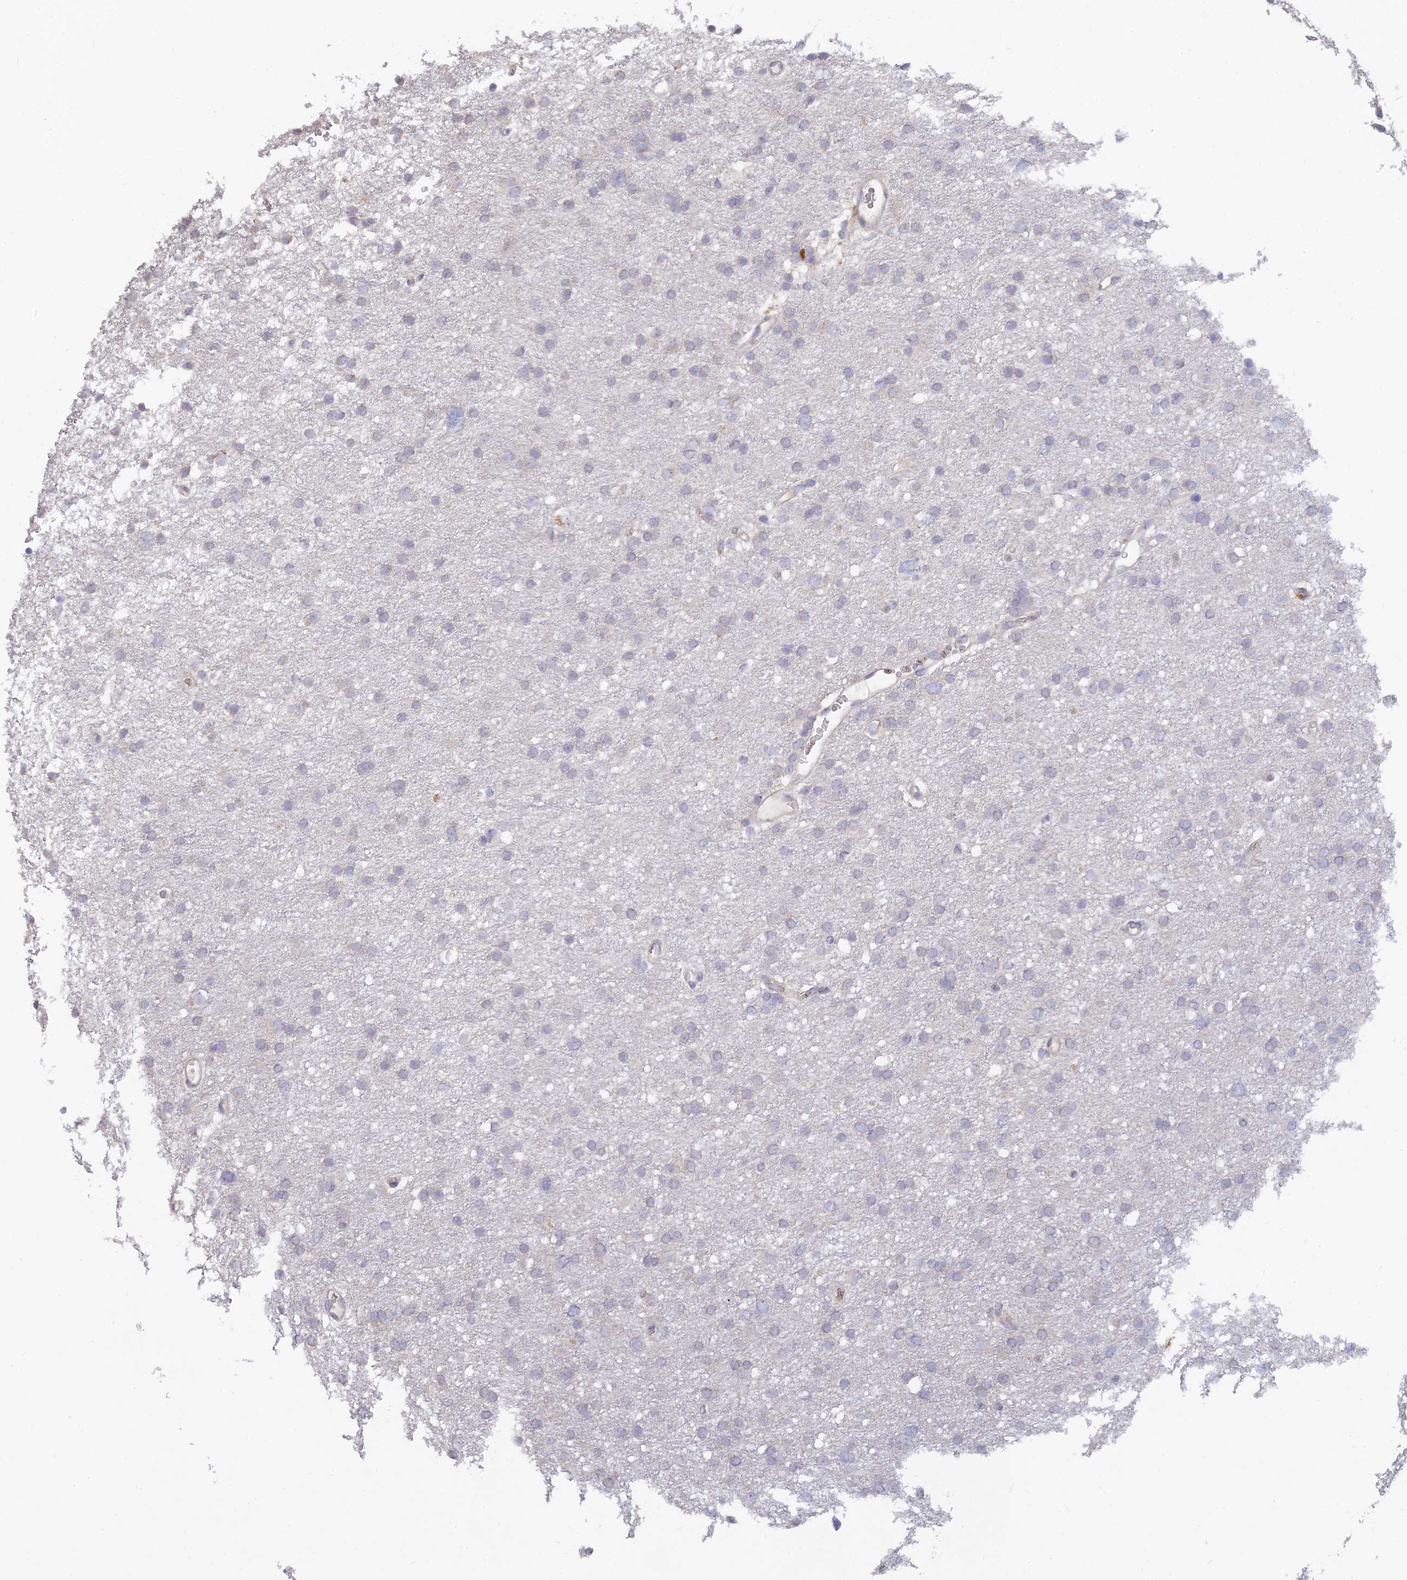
{"staining": {"intensity": "negative", "quantity": "none", "location": "none"}, "tissue": "glioma", "cell_type": "Tumor cells", "image_type": "cancer", "snomed": [{"axis": "morphology", "description": "Glioma, malignant, High grade"}, {"axis": "topography", "description": "Cerebral cortex"}], "caption": "Micrograph shows no significant protein expression in tumor cells of malignant high-grade glioma.", "gene": "ARRDC1", "patient": {"sex": "female", "age": 36}}